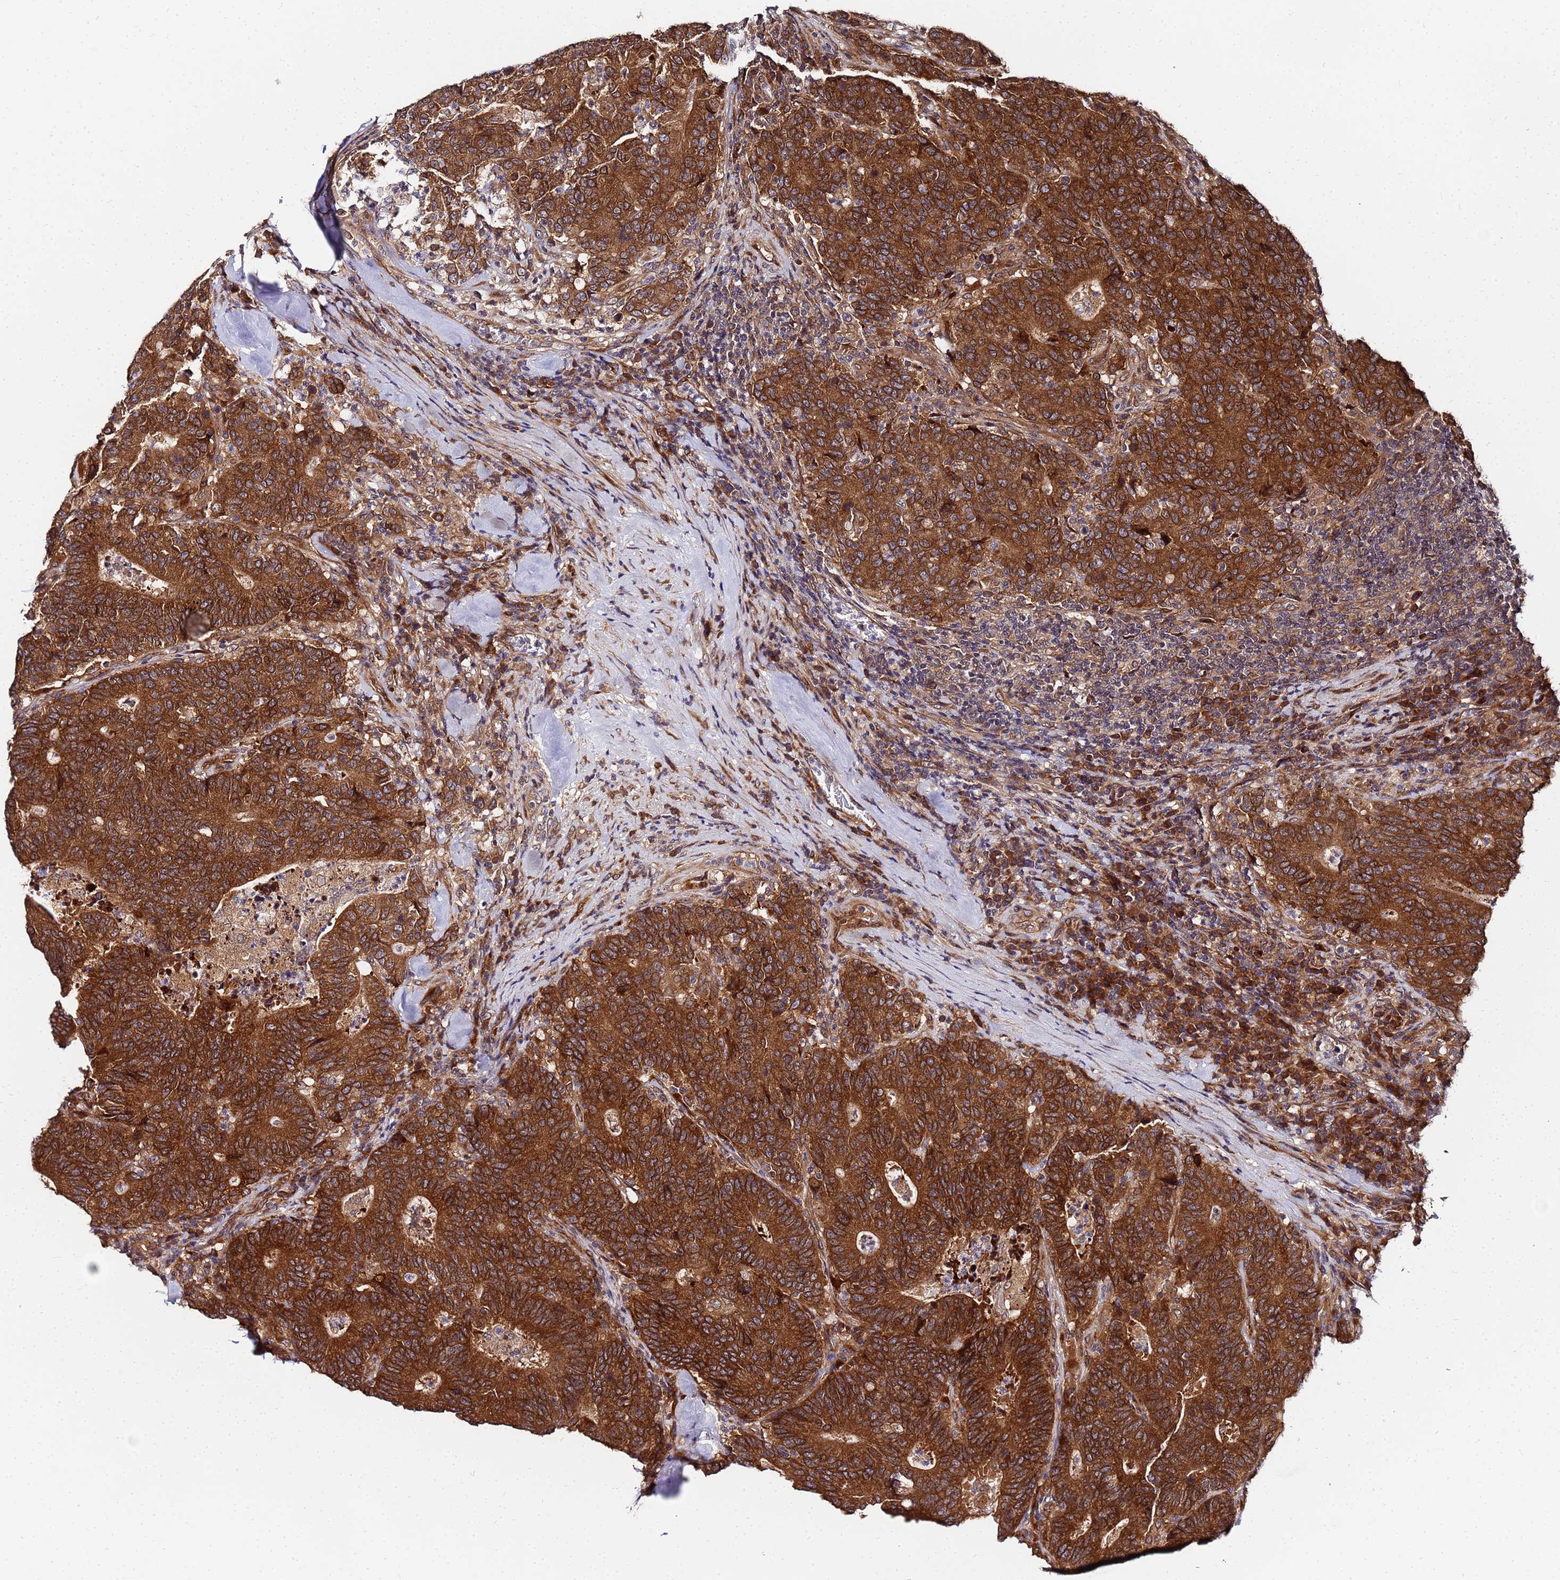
{"staining": {"intensity": "strong", "quantity": ">75%", "location": "cytoplasmic/membranous"}, "tissue": "colorectal cancer", "cell_type": "Tumor cells", "image_type": "cancer", "snomed": [{"axis": "morphology", "description": "Normal tissue, NOS"}, {"axis": "morphology", "description": "Adenocarcinoma, NOS"}, {"axis": "topography", "description": "Colon"}], "caption": "IHC of human adenocarcinoma (colorectal) reveals high levels of strong cytoplasmic/membranous positivity in about >75% of tumor cells.", "gene": "UNC93B1", "patient": {"sex": "female", "age": 75}}